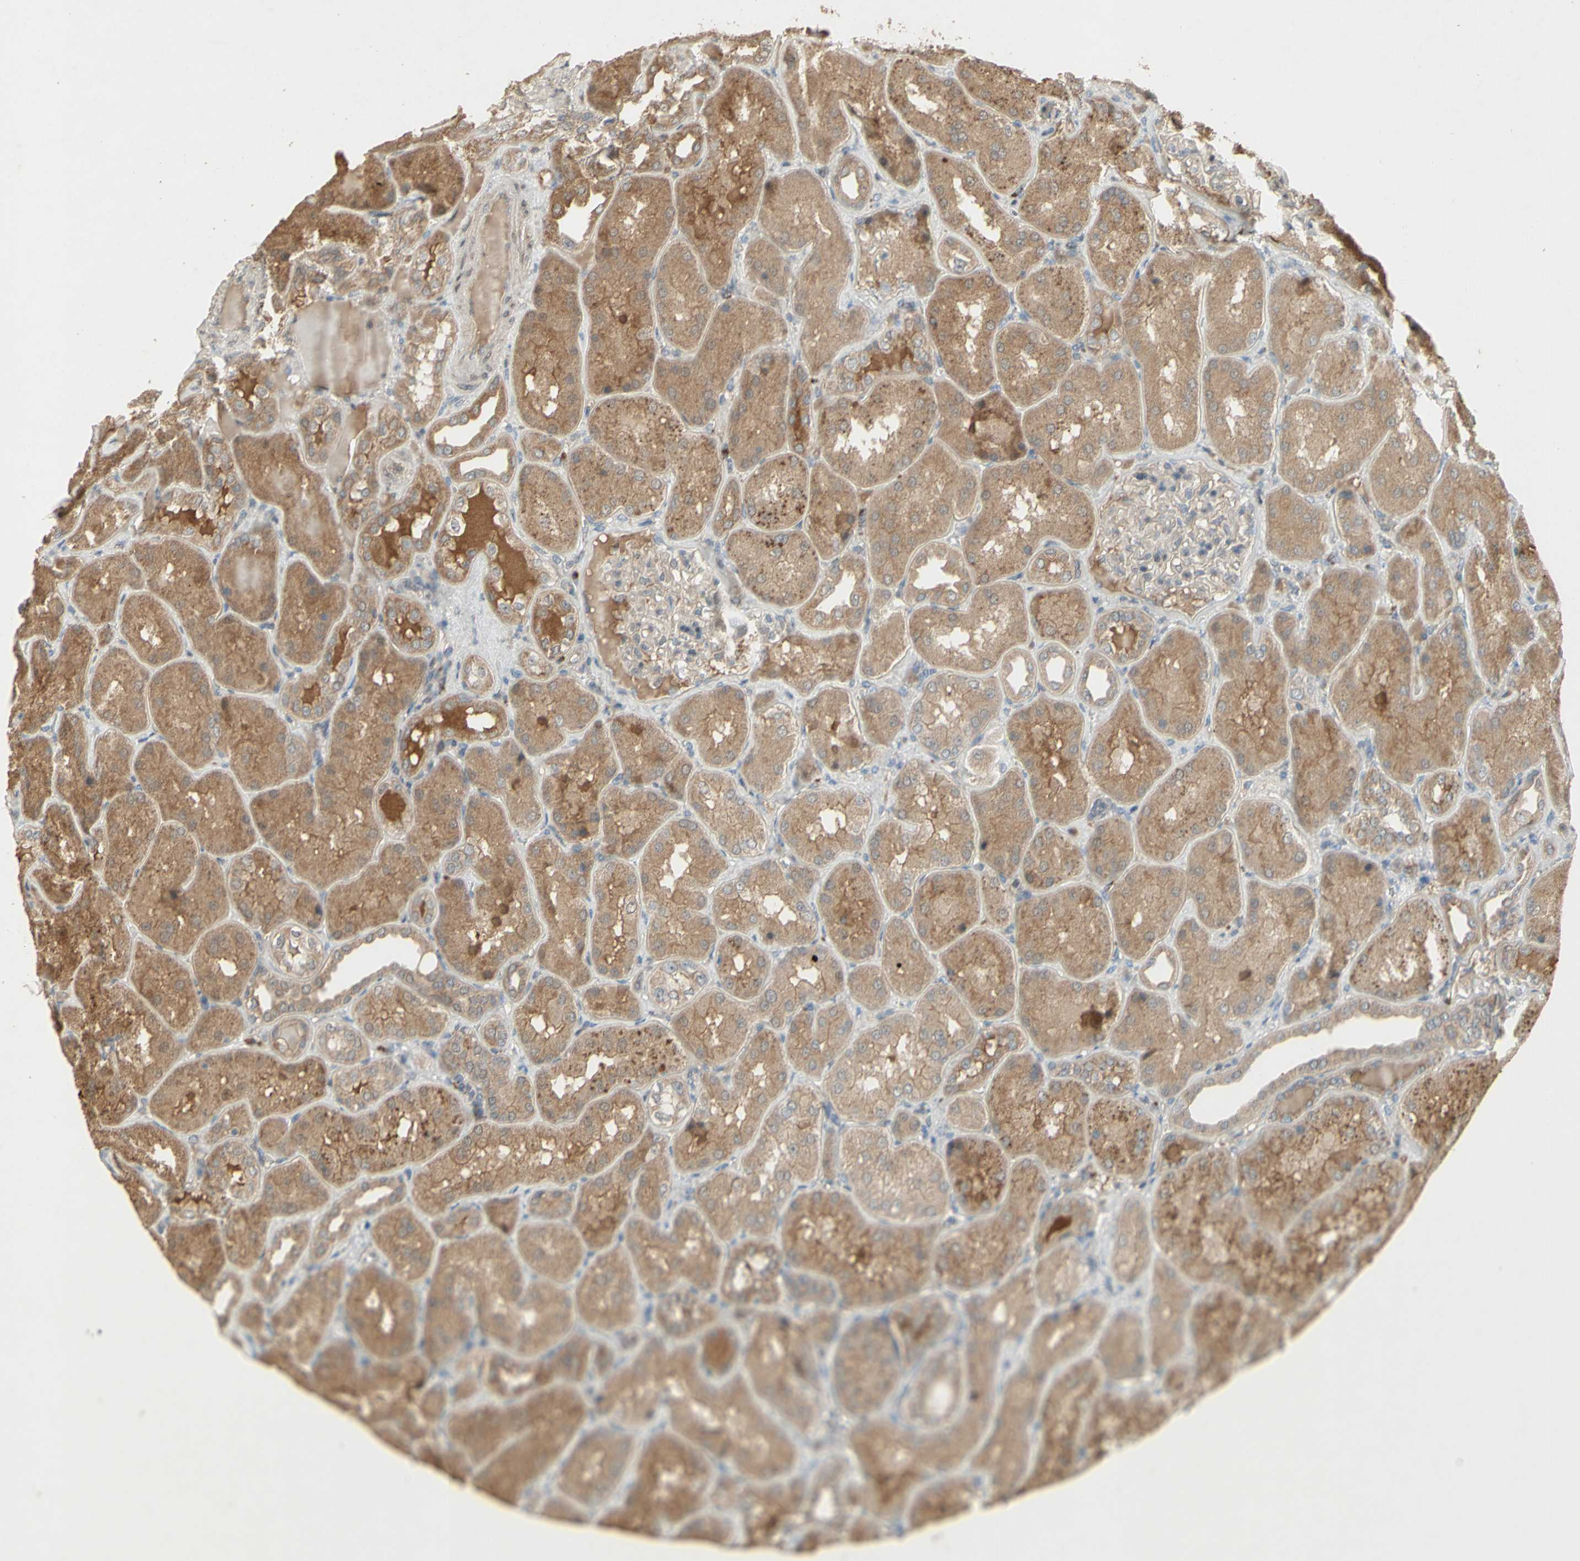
{"staining": {"intensity": "weak", "quantity": "<25%", "location": "cytoplasmic/membranous"}, "tissue": "kidney", "cell_type": "Cells in glomeruli", "image_type": "normal", "snomed": [{"axis": "morphology", "description": "Normal tissue, NOS"}, {"axis": "topography", "description": "Kidney"}], "caption": "Cells in glomeruli are negative for brown protein staining in unremarkable kidney. The staining is performed using DAB brown chromogen with nuclei counter-stained in using hematoxylin.", "gene": "NRG4", "patient": {"sex": "female", "age": 56}}